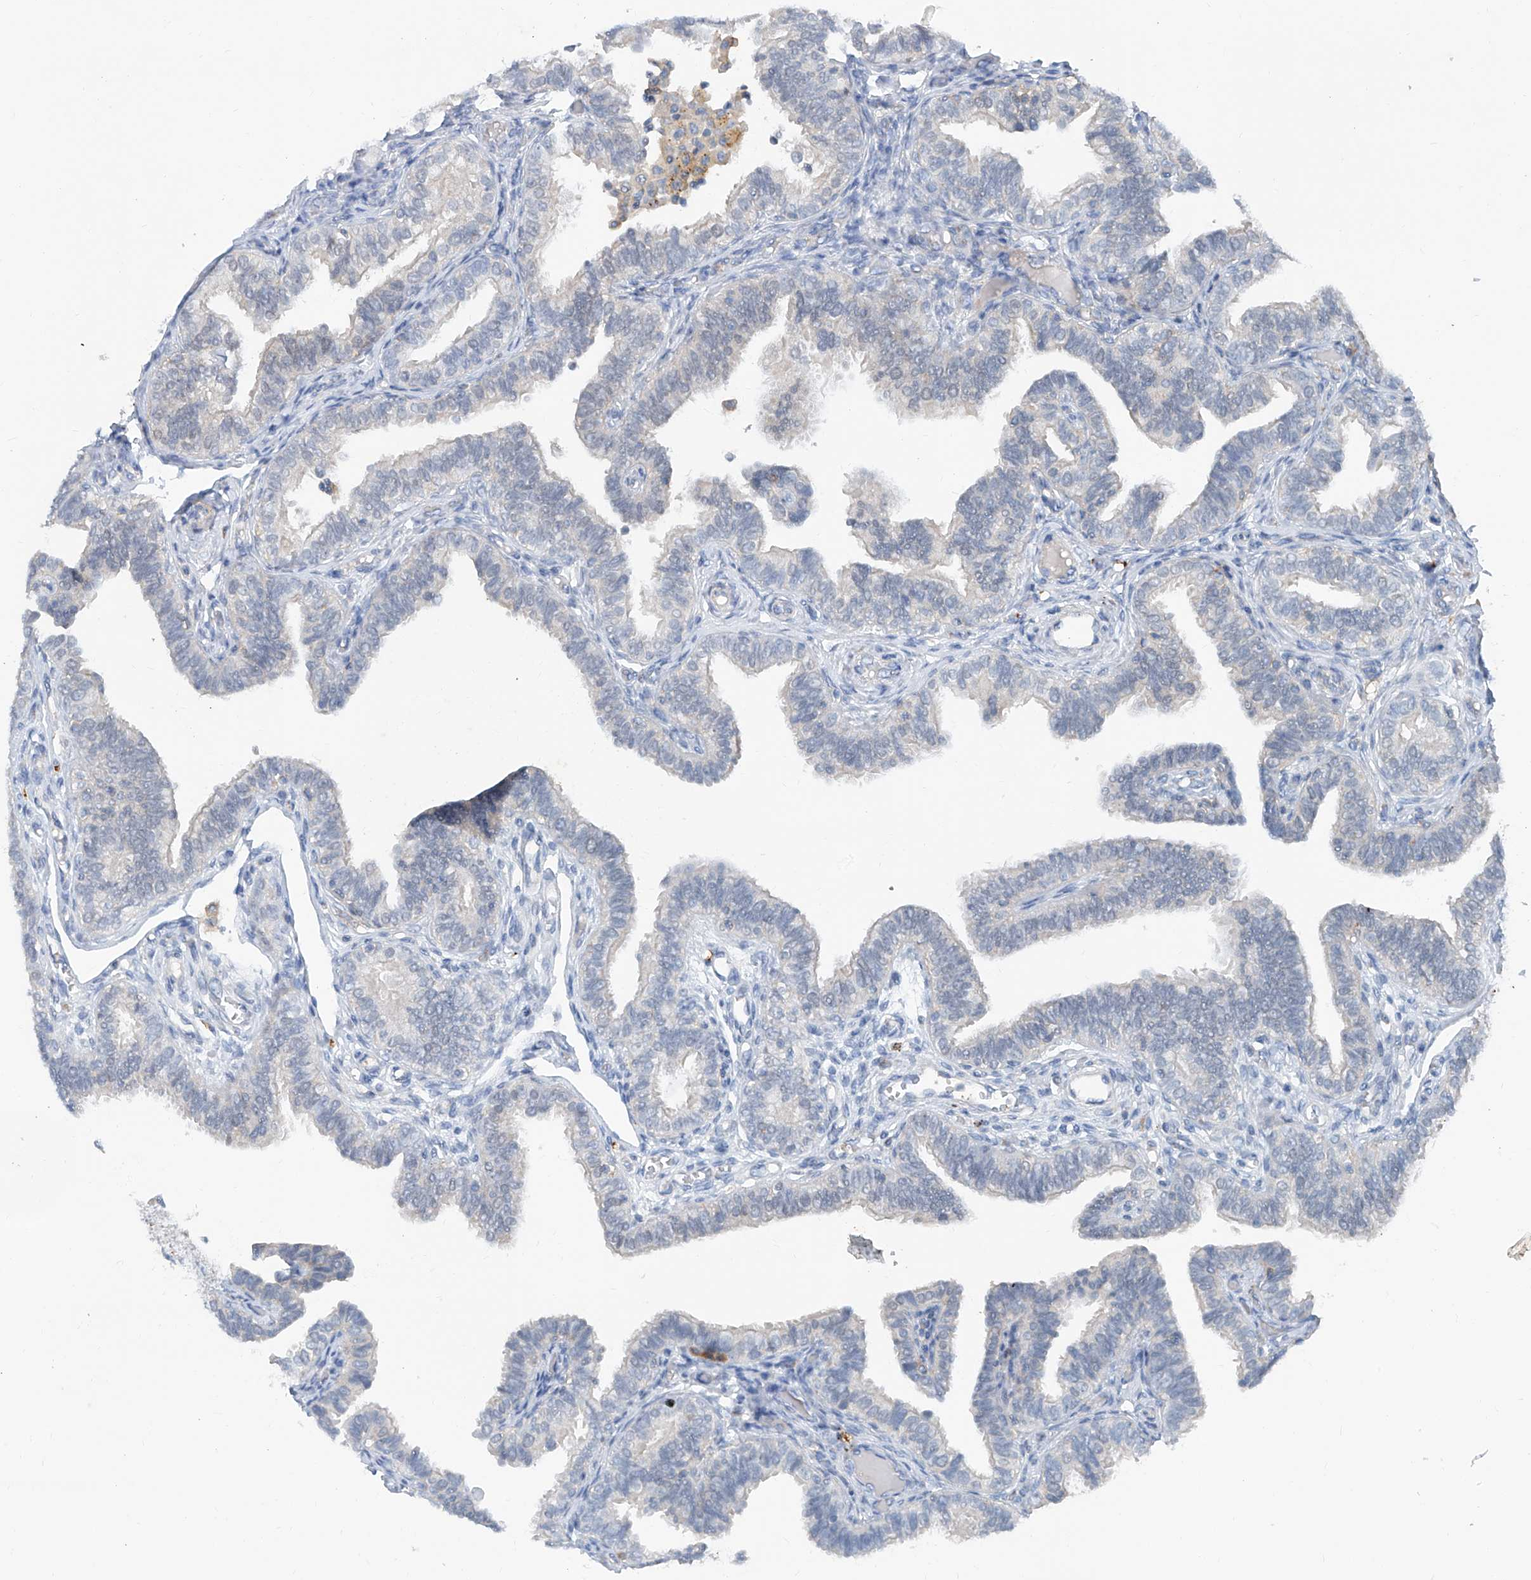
{"staining": {"intensity": "negative", "quantity": "none", "location": "none"}, "tissue": "fallopian tube", "cell_type": "Glandular cells", "image_type": "normal", "snomed": [{"axis": "morphology", "description": "Normal tissue, NOS"}, {"axis": "topography", "description": "Fallopian tube"}], "caption": "IHC image of unremarkable human fallopian tube stained for a protein (brown), which reveals no positivity in glandular cells. The staining was performed using DAB to visualize the protein expression in brown, while the nuclei were stained in blue with hematoxylin (Magnification: 20x).", "gene": "ANKRD34A", "patient": {"sex": "female", "age": 39}}